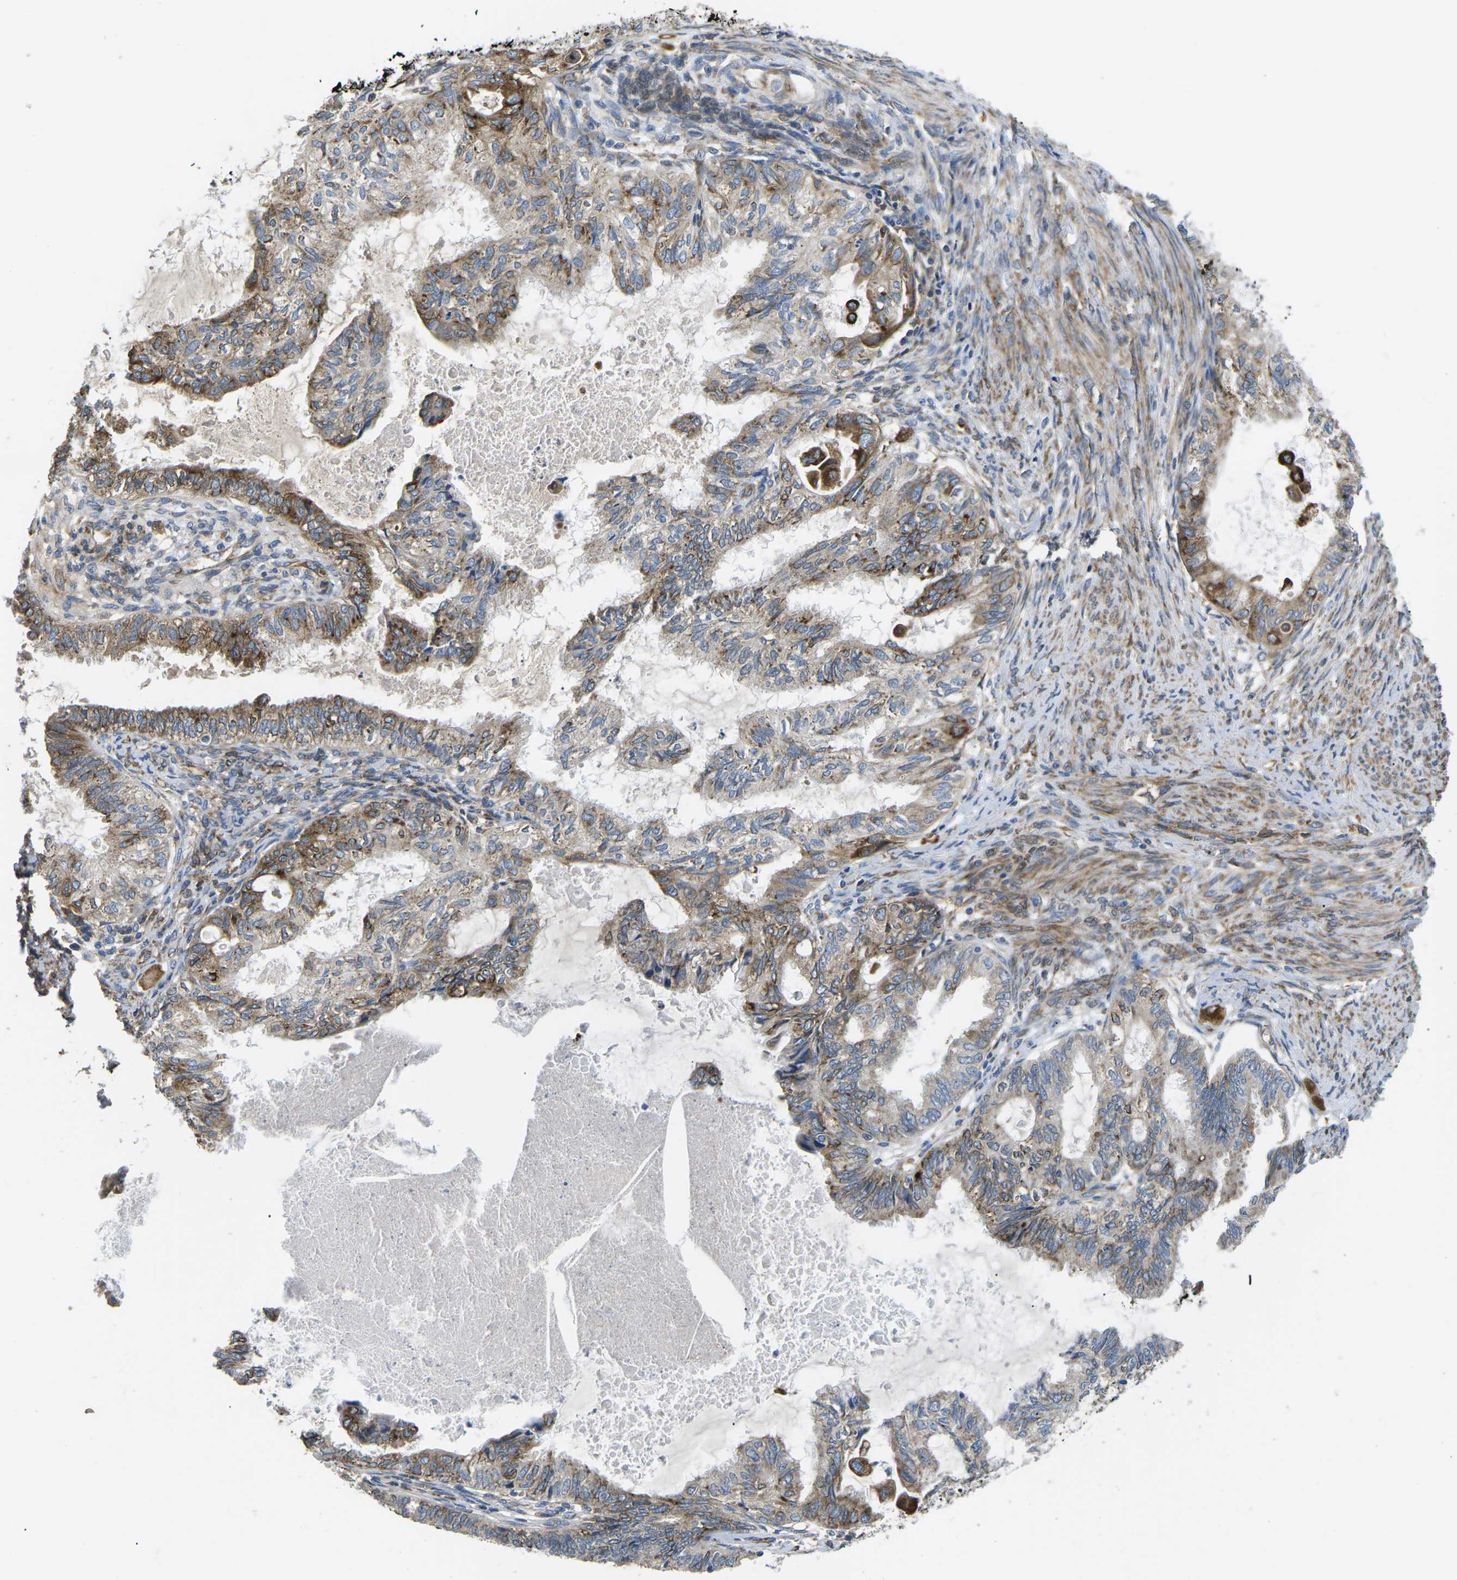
{"staining": {"intensity": "moderate", "quantity": "25%-75%", "location": "cytoplasmic/membranous"}, "tissue": "cervical cancer", "cell_type": "Tumor cells", "image_type": "cancer", "snomed": [{"axis": "morphology", "description": "Normal tissue, NOS"}, {"axis": "morphology", "description": "Adenocarcinoma, NOS"}, {"axis": "topography", "description": "Cervix"}, {"axis": "topography", "description": "Endometrium"}], "caption": "IHC of cervical cancer (adenocarcinoma) reveals medium levels of moderate cytoplasmic/membranous expression in about 25%-75% of tumor cells. (brown staining indicates protein expression, while blue staining denotes nuclei).", "gene": "PDZD8", "patient": {"sex": "female", "age": 86}}